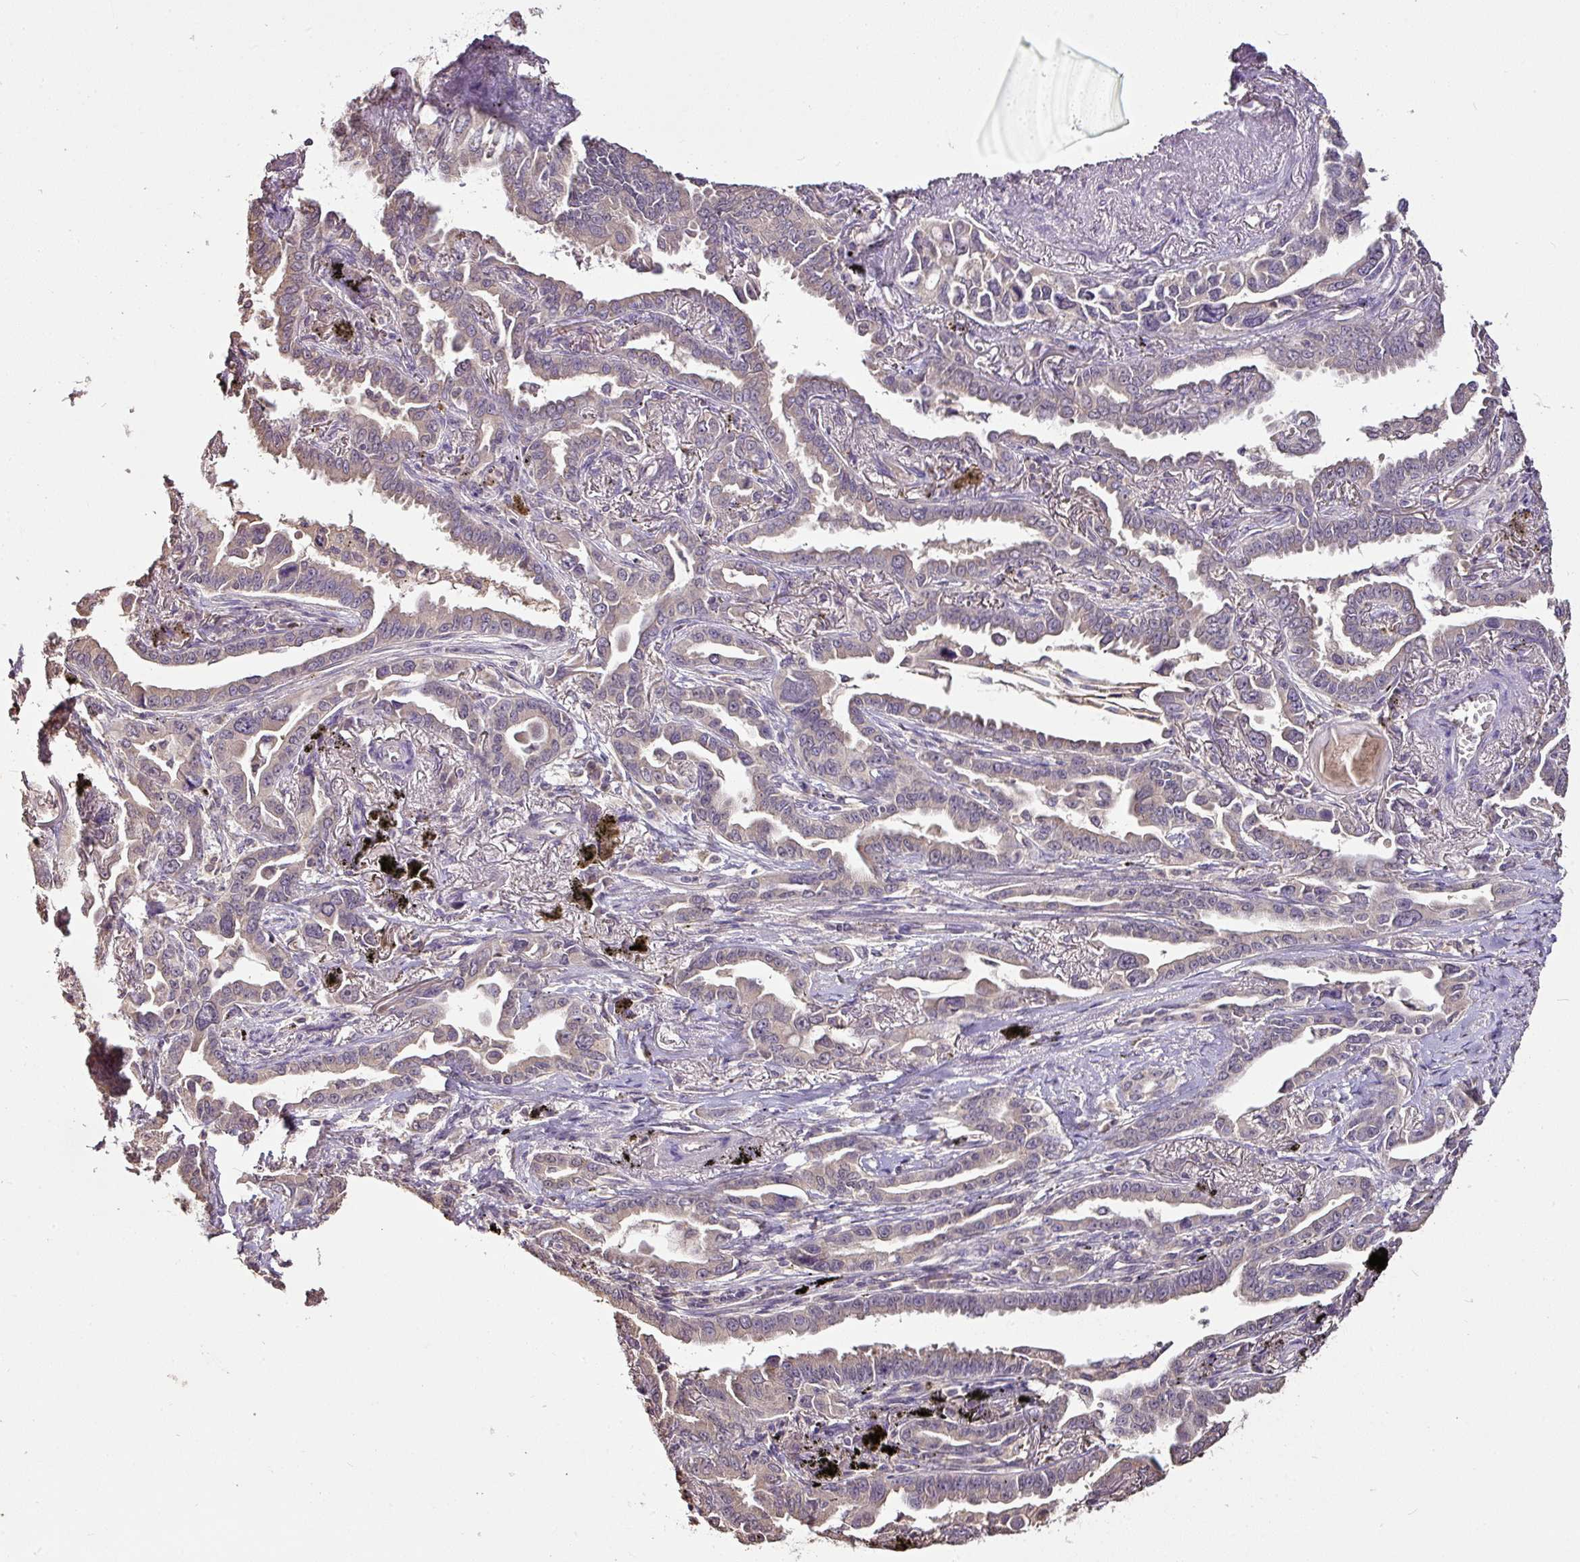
{"staining": {"intensity": "weak", "quantity": "25%-75%", "location": "cytoplasmic/membranous"}, "tissue": "lung cancer", "cell_type": "Tumor cells", "image_type": "cancer", "snomed": [{"axis": "morphology", "description": "Adenocarcinoma, NOS"}, {"axis": "topography", "description": "Lung"}], "caption": "There is low levels of weak cytoplasmic/membranous positivity in tumor cells of lung cancer, as demonstrated by immunohistochemical staining (brown color).", "gene": "RPL38", "patient": {"sex": "male", "age": 67}}